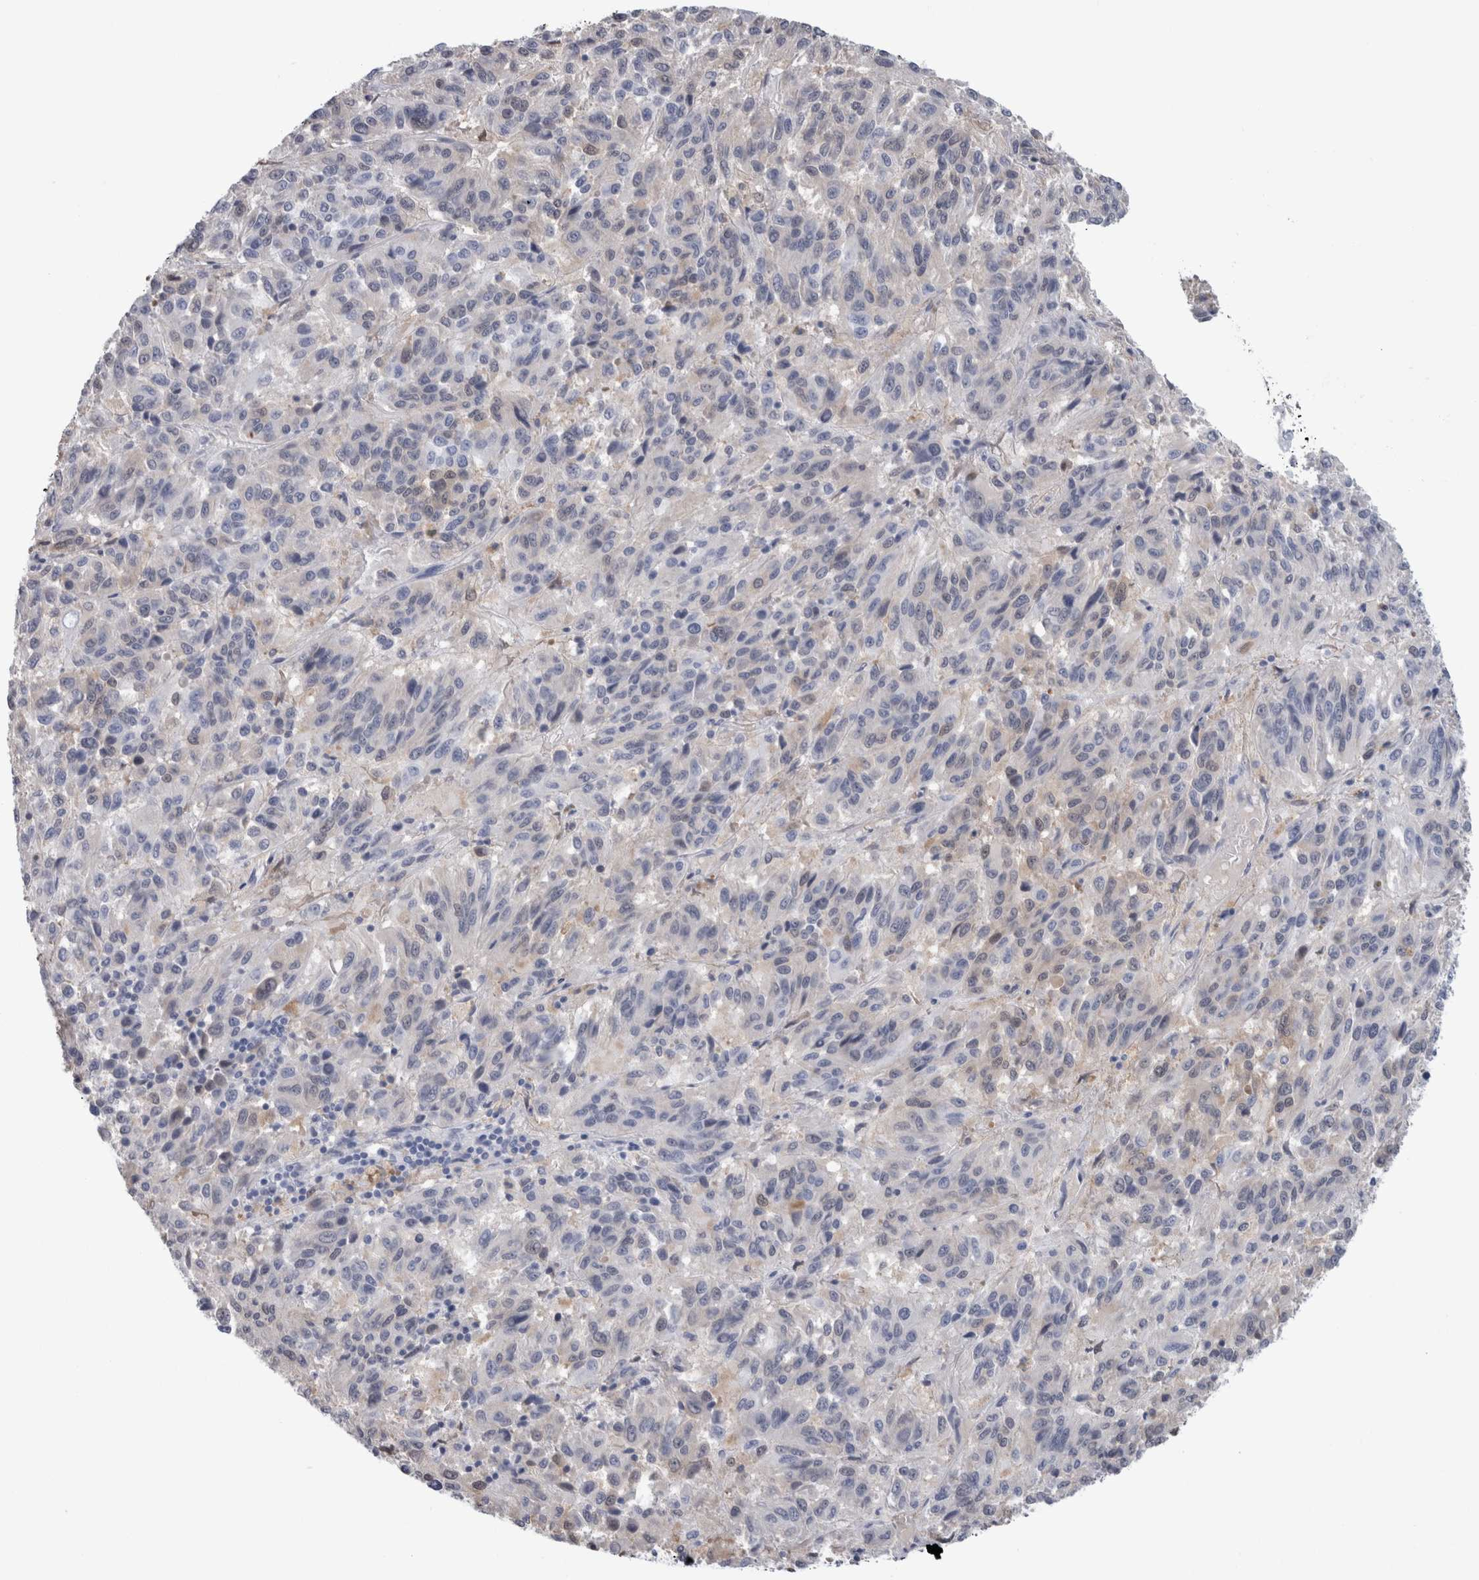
{"staining": {"intensity": "negative", "quantity": "none", "location": "none"}, "tissue": "melanoma", "cell_type": "Tumor cells", "image_type": "cancer", "snomed": [{"axis": "morphology", "description": "Malignant melanoma, Metastatic site"}, {"axis": "topography", "description": "Lung"}], "caption": "Immunohistochemical staining of human malignant melanoma (metastatic site) demonstrates no significant positivity in tumor cells.", "gene": "CA8", "patient": {"sex": "male", "age": 64}}